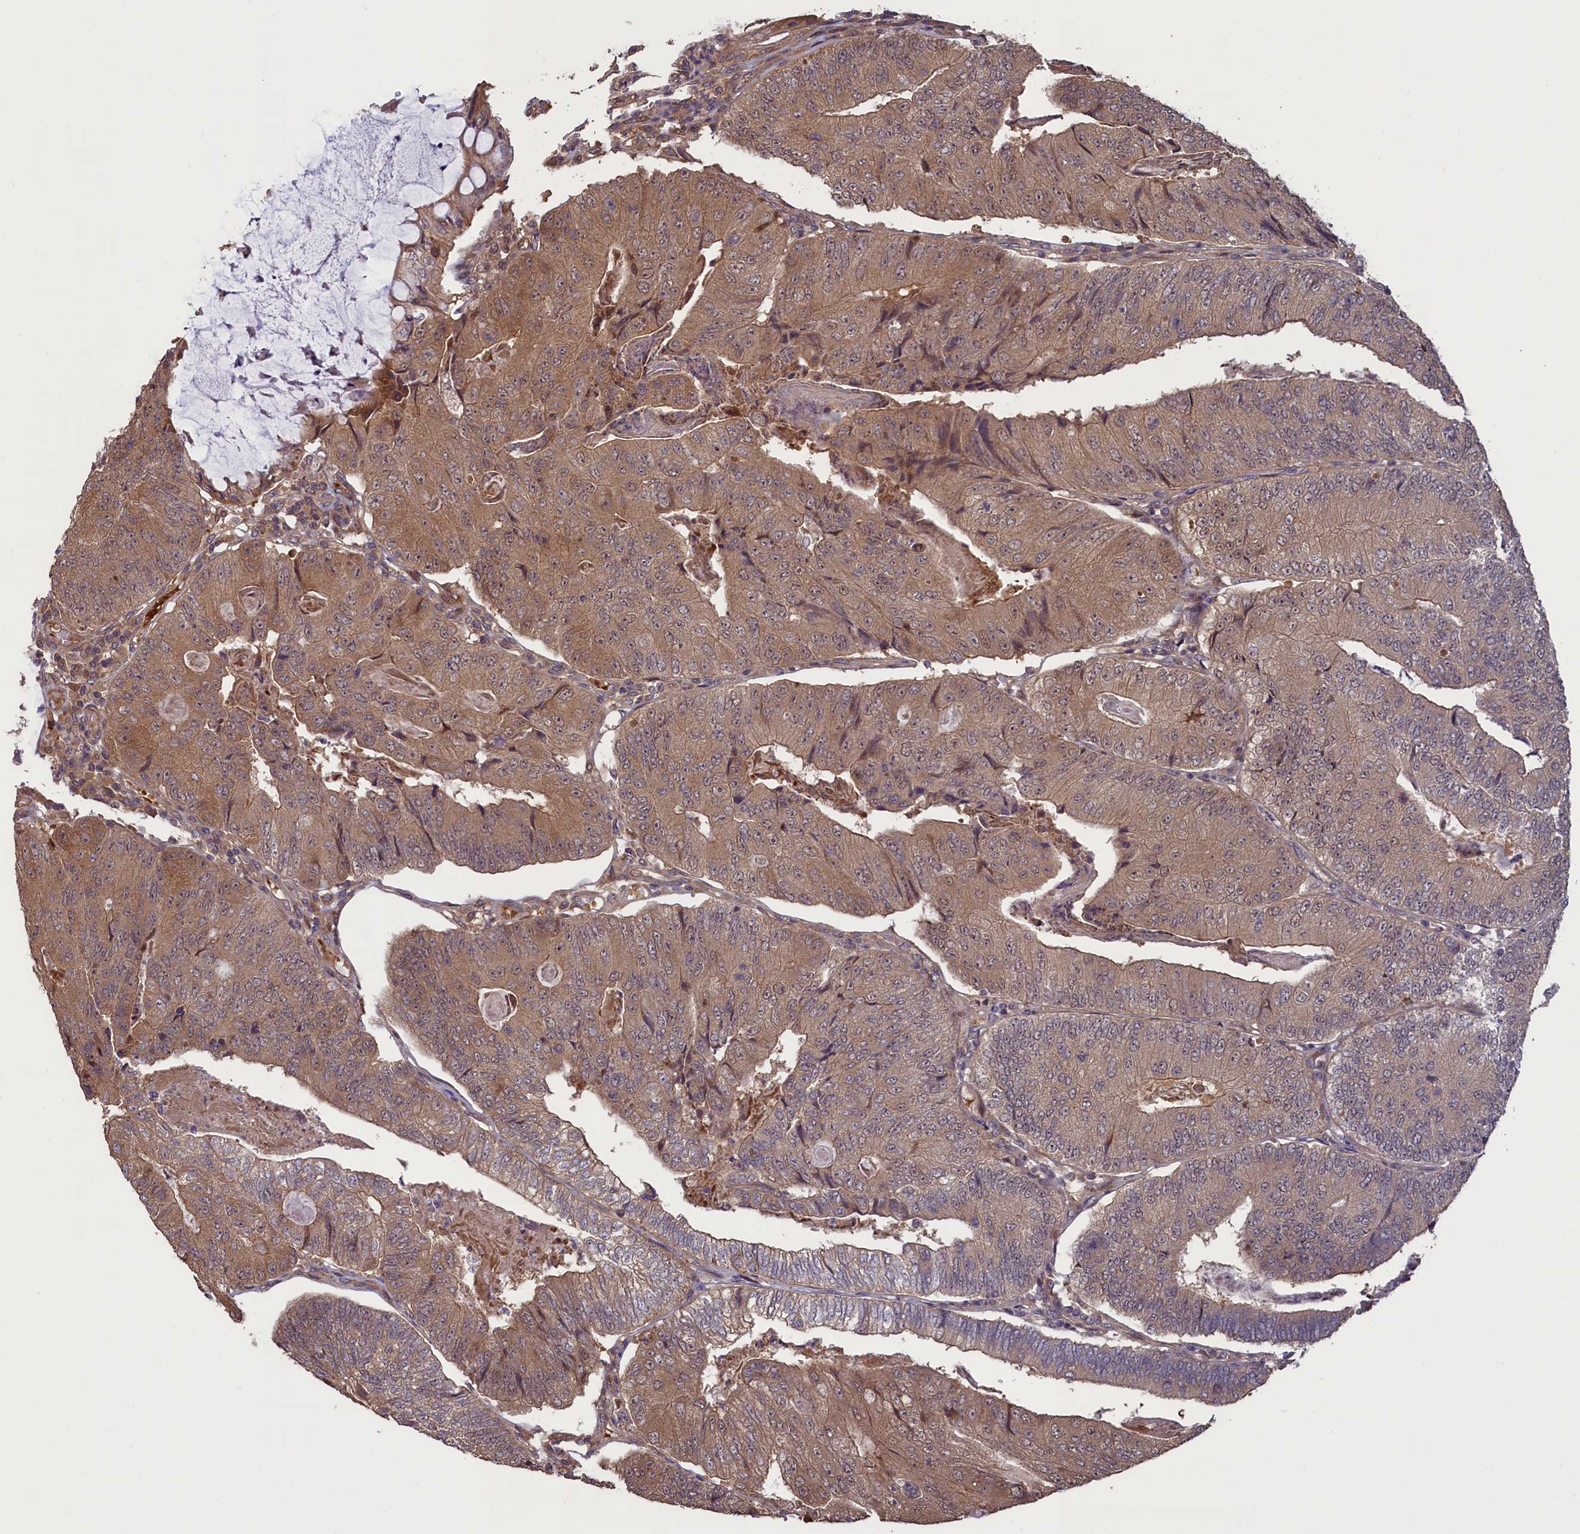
{"staining": {"intensity": "weak", "quantity": ">75%", "location": "cytoplasmic/membranous"}, "tissue": "colorectal cancer", "cell_type": "Tumor cells", "image_type": "cancer", "snomed": [{"axis": "morphology", "description": "Adenocarcinoma, NOS"}, {"axis": "topography", "description": "Colon"}], "caption": "There is low levels of weak cytoplasmic/membranous expression in tumor cells of colorectal adenocarcinoma, as demonstrated by immunohistochemical staining (brown color).", "gene": "CIAO2B", "patient": {"sex": "female", "age": 67}}